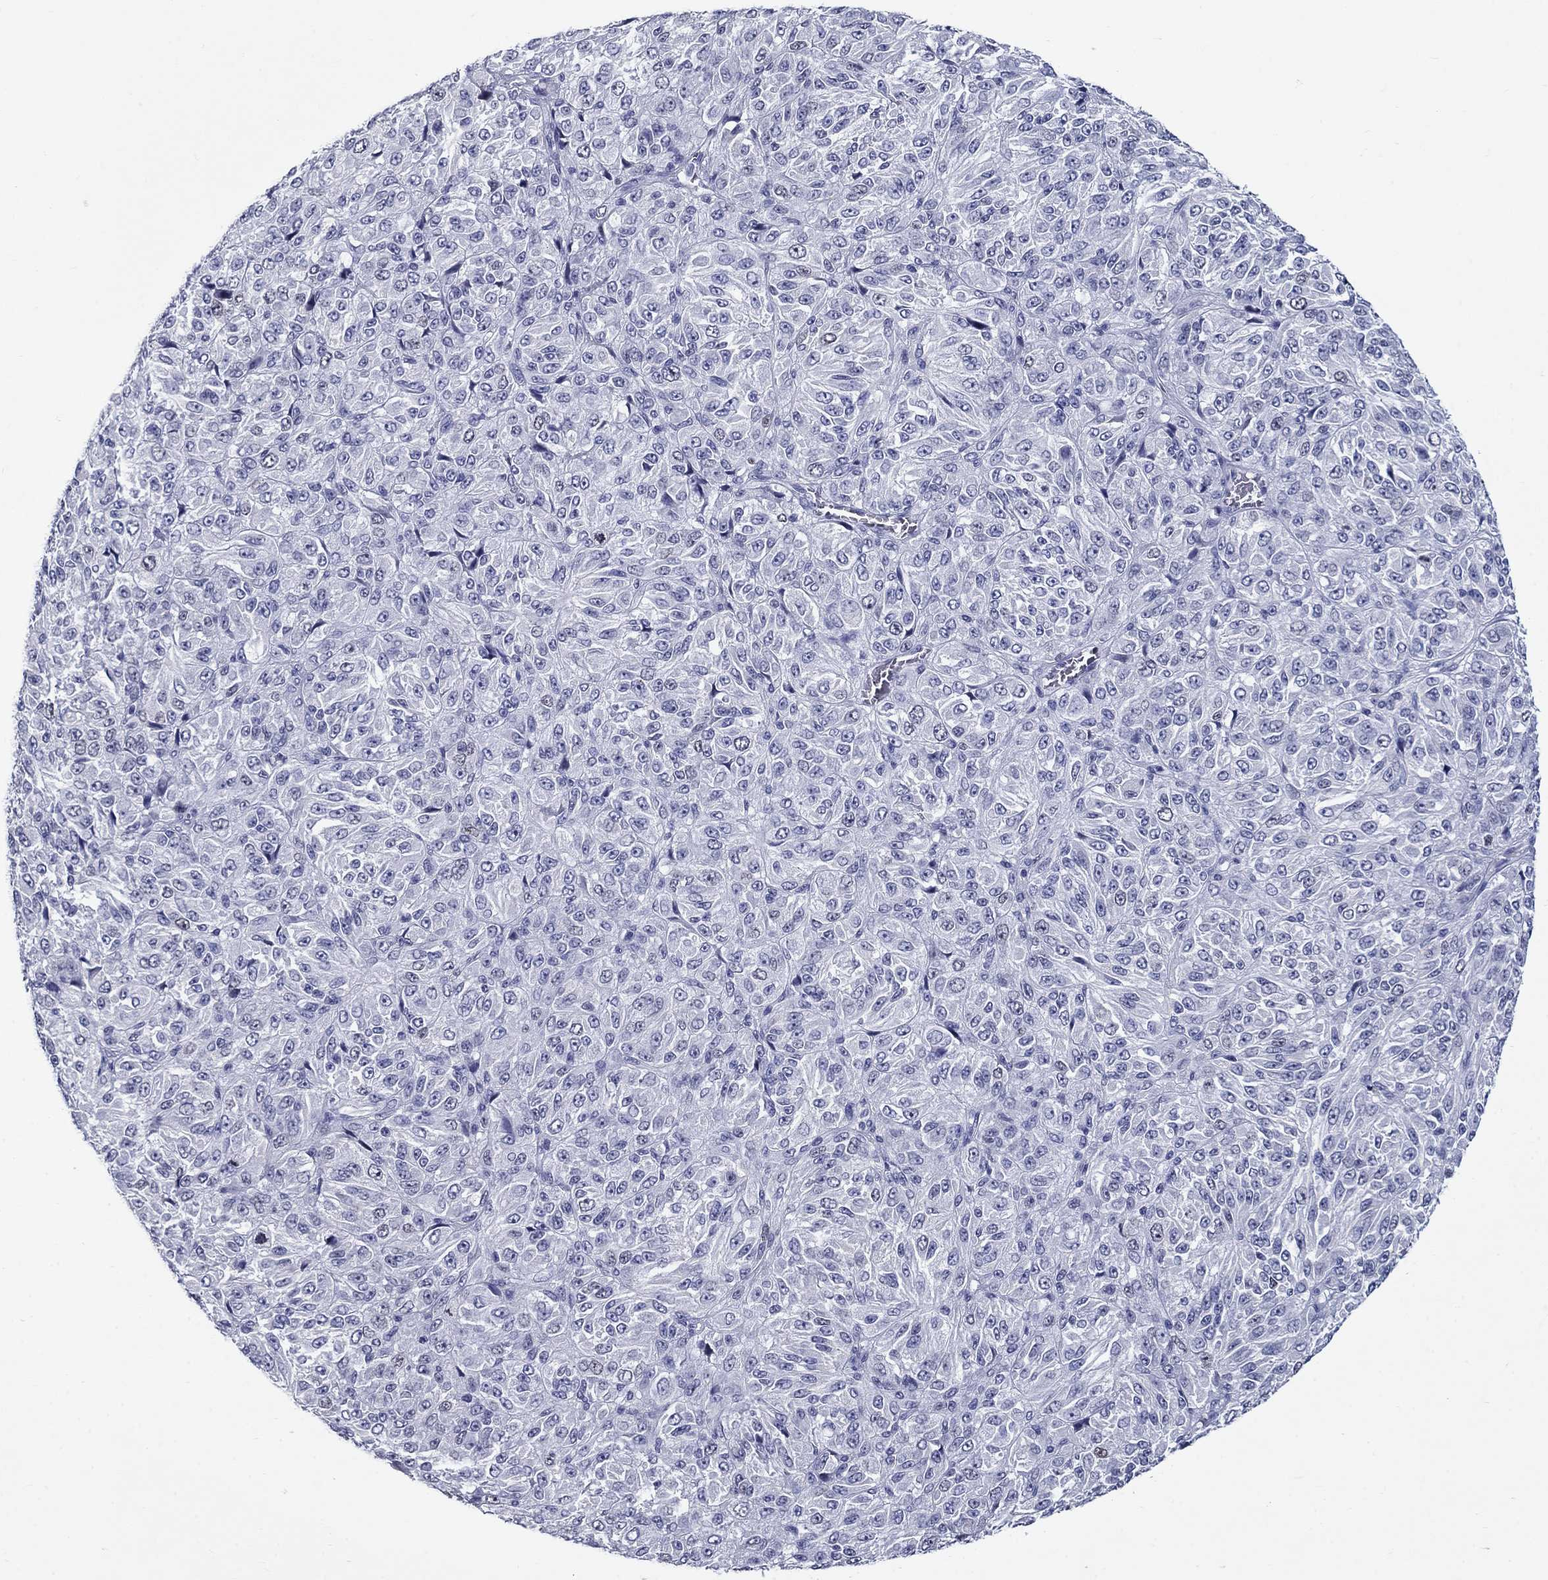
{"staining": {"intensity": "negative", "quantity": "none", "location": "none"}, "tissue": "melanoma", "cell_type": "Tumor cells", "image_type": "cancer", "snomed": [{"axis": "morphology", "description": "Malignant melanoma, Metastatic site"}, {"axis": "topography", "description": "Brain"}], "caption": "High power microscopy photomicrograph of an immunohistochemistry (IHC) image of melanoma, revealing no significant positivity in tumor cells.", "gene": "C4orf19", "patient": {"sex": "female", "age": 56}}